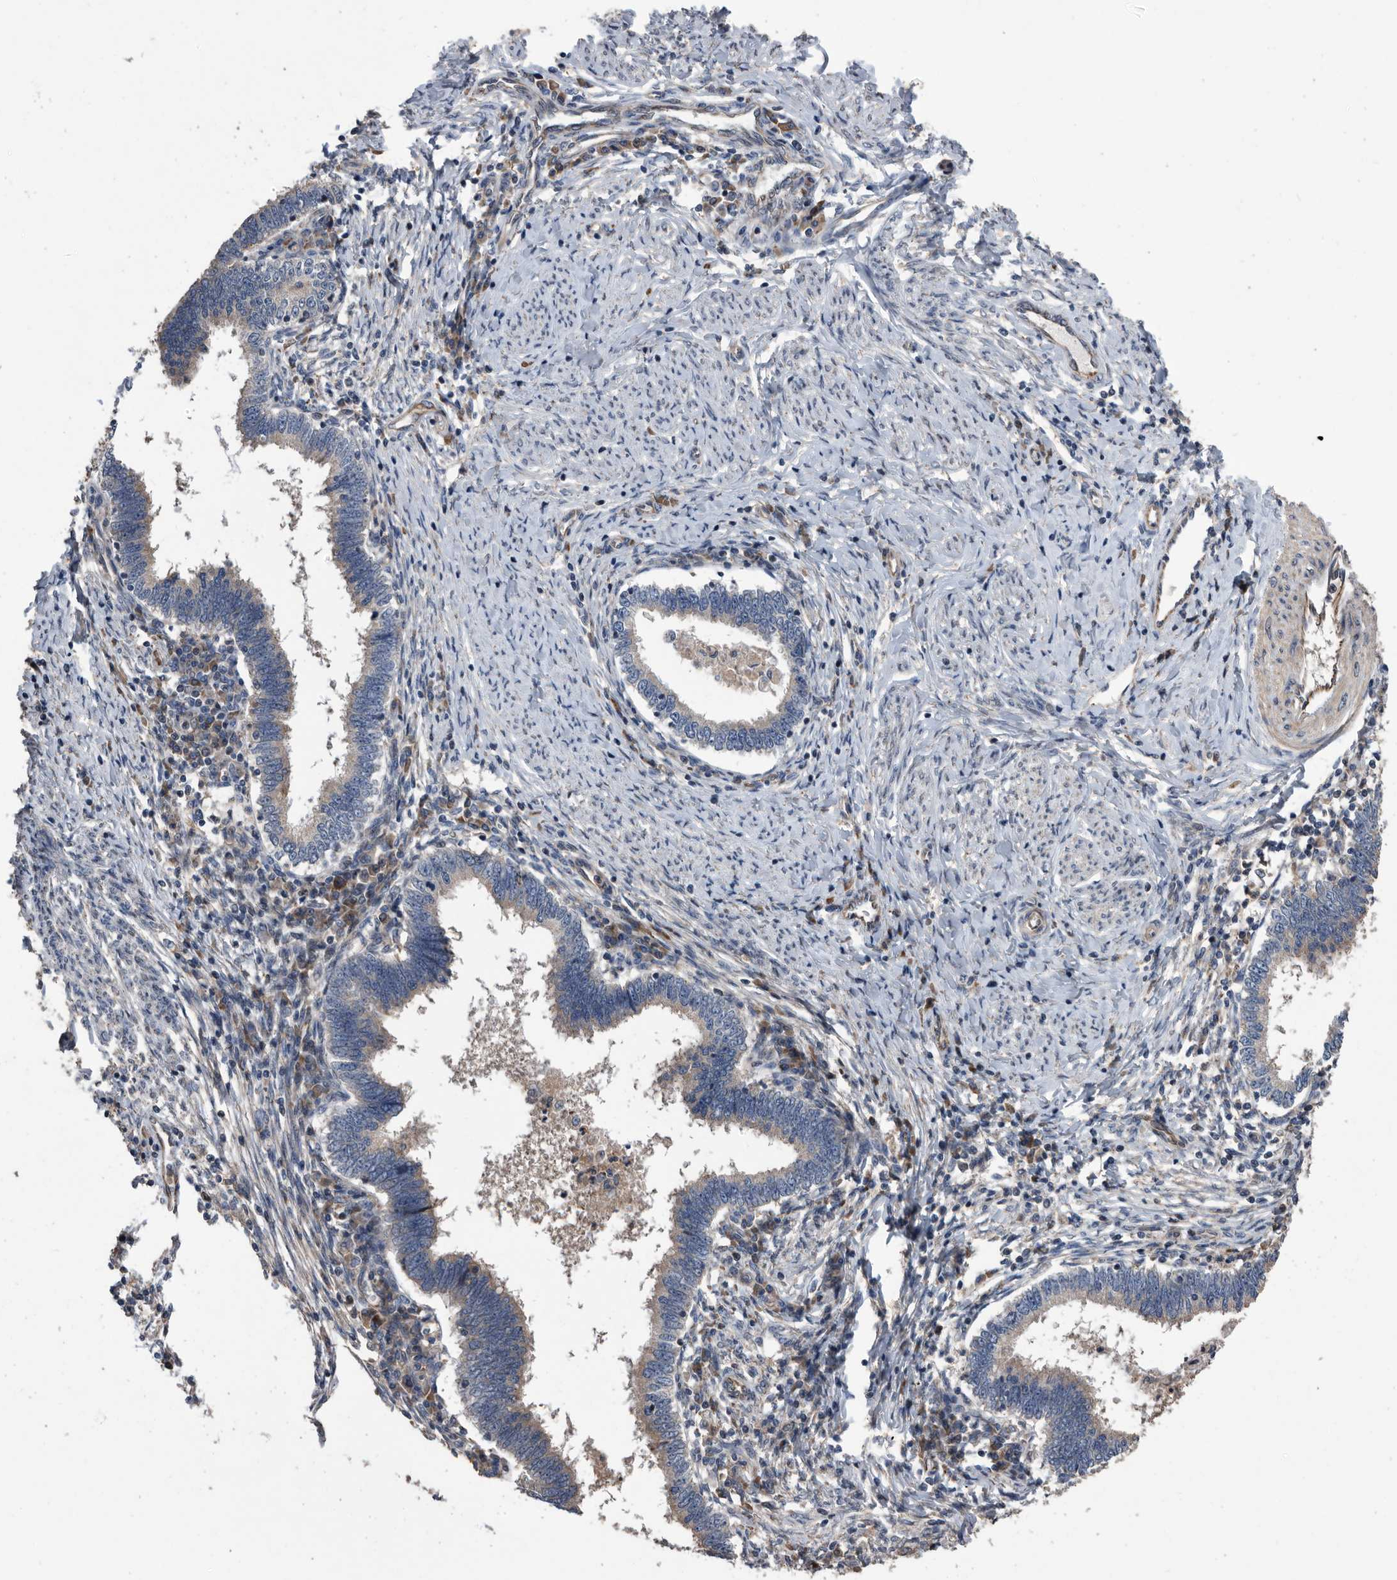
{"staining": {"intensity": "moderate", "quantity": "<25%", "location": "cytoplasmic/membranous"}, "tissue": "cervical cancer", "cell_type": "Tumor cells", "image_type": "cancer", "snomed": [{"axis": "morphology", "description": "Adenocarcinoma, NOS"}, {"axis": "topography", "description": "Cervix"}], "caption": "Immunohistochemical staining of human cervical adenocarcinoma shows moderate cytoplasmic/membranous protein expression in approximately <25% of tumor cells. Using DAB (3,3'-diaminobenzidine) (brown) and hematoxylin (blue) stains, captured at high magnification using brightfield microscopy.", "gene": "SERINC2", "patient": {"sex": "female", "age": 36}}